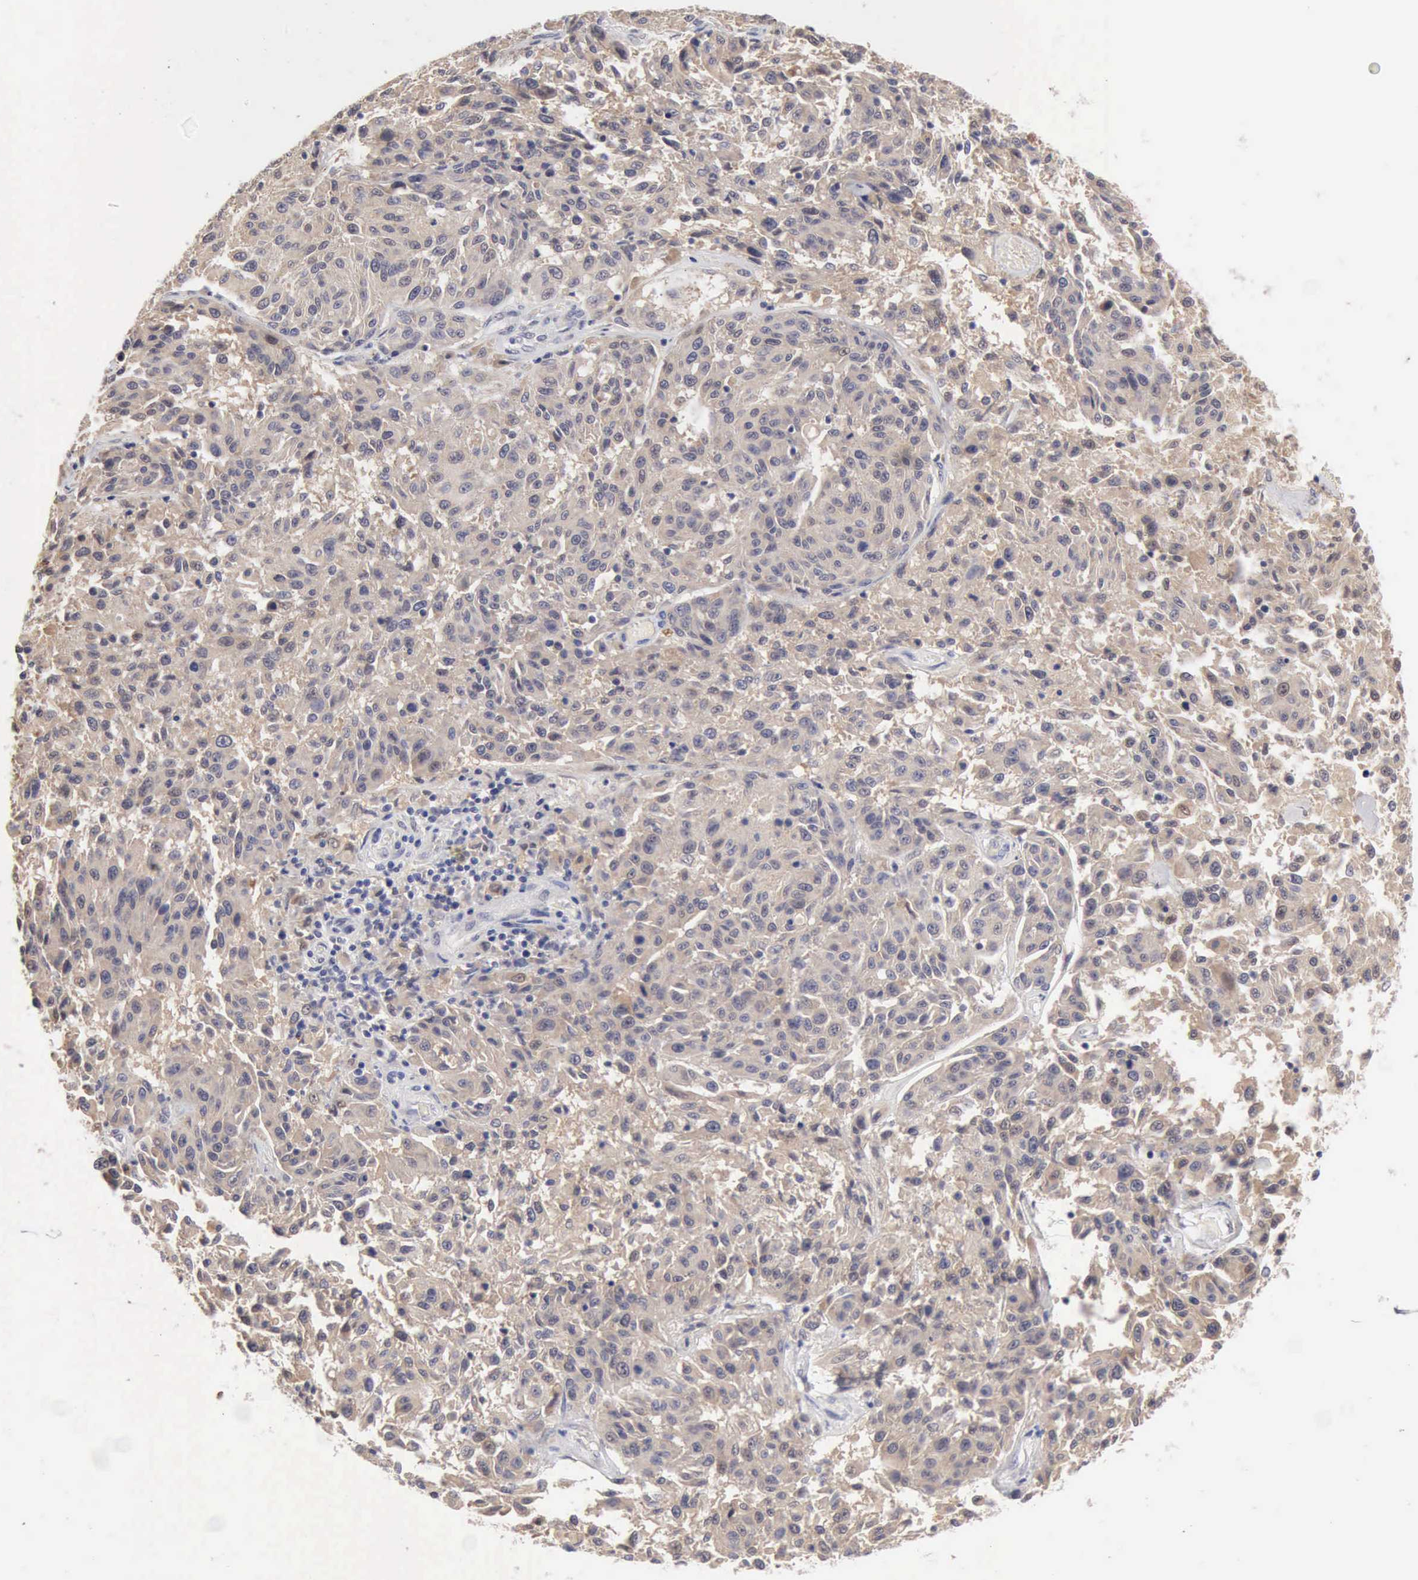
{"staining": {"intensity": "weak", "quantity": ">75%", "location": "cytoplasmic/membranous"}, "tissue": "melanoma", "cell_type": "Tumor cells", "image_type": "cancer", "snomed": [{"axis": "morphology", "description": "Malignant melanoma, NOS"}, {"axis": "topography", "description": "Skin"}], "caption": "Brown immunohistochemical staining in melanoma exhibits weak cytoplasmic/membranous expression in approximately >75% of tumor cells. (brown staining indicates protein expression, while blue staining denotes nuclei).", "gene": "PTGR2", "patient": {"sex": "female", "age": 77}}